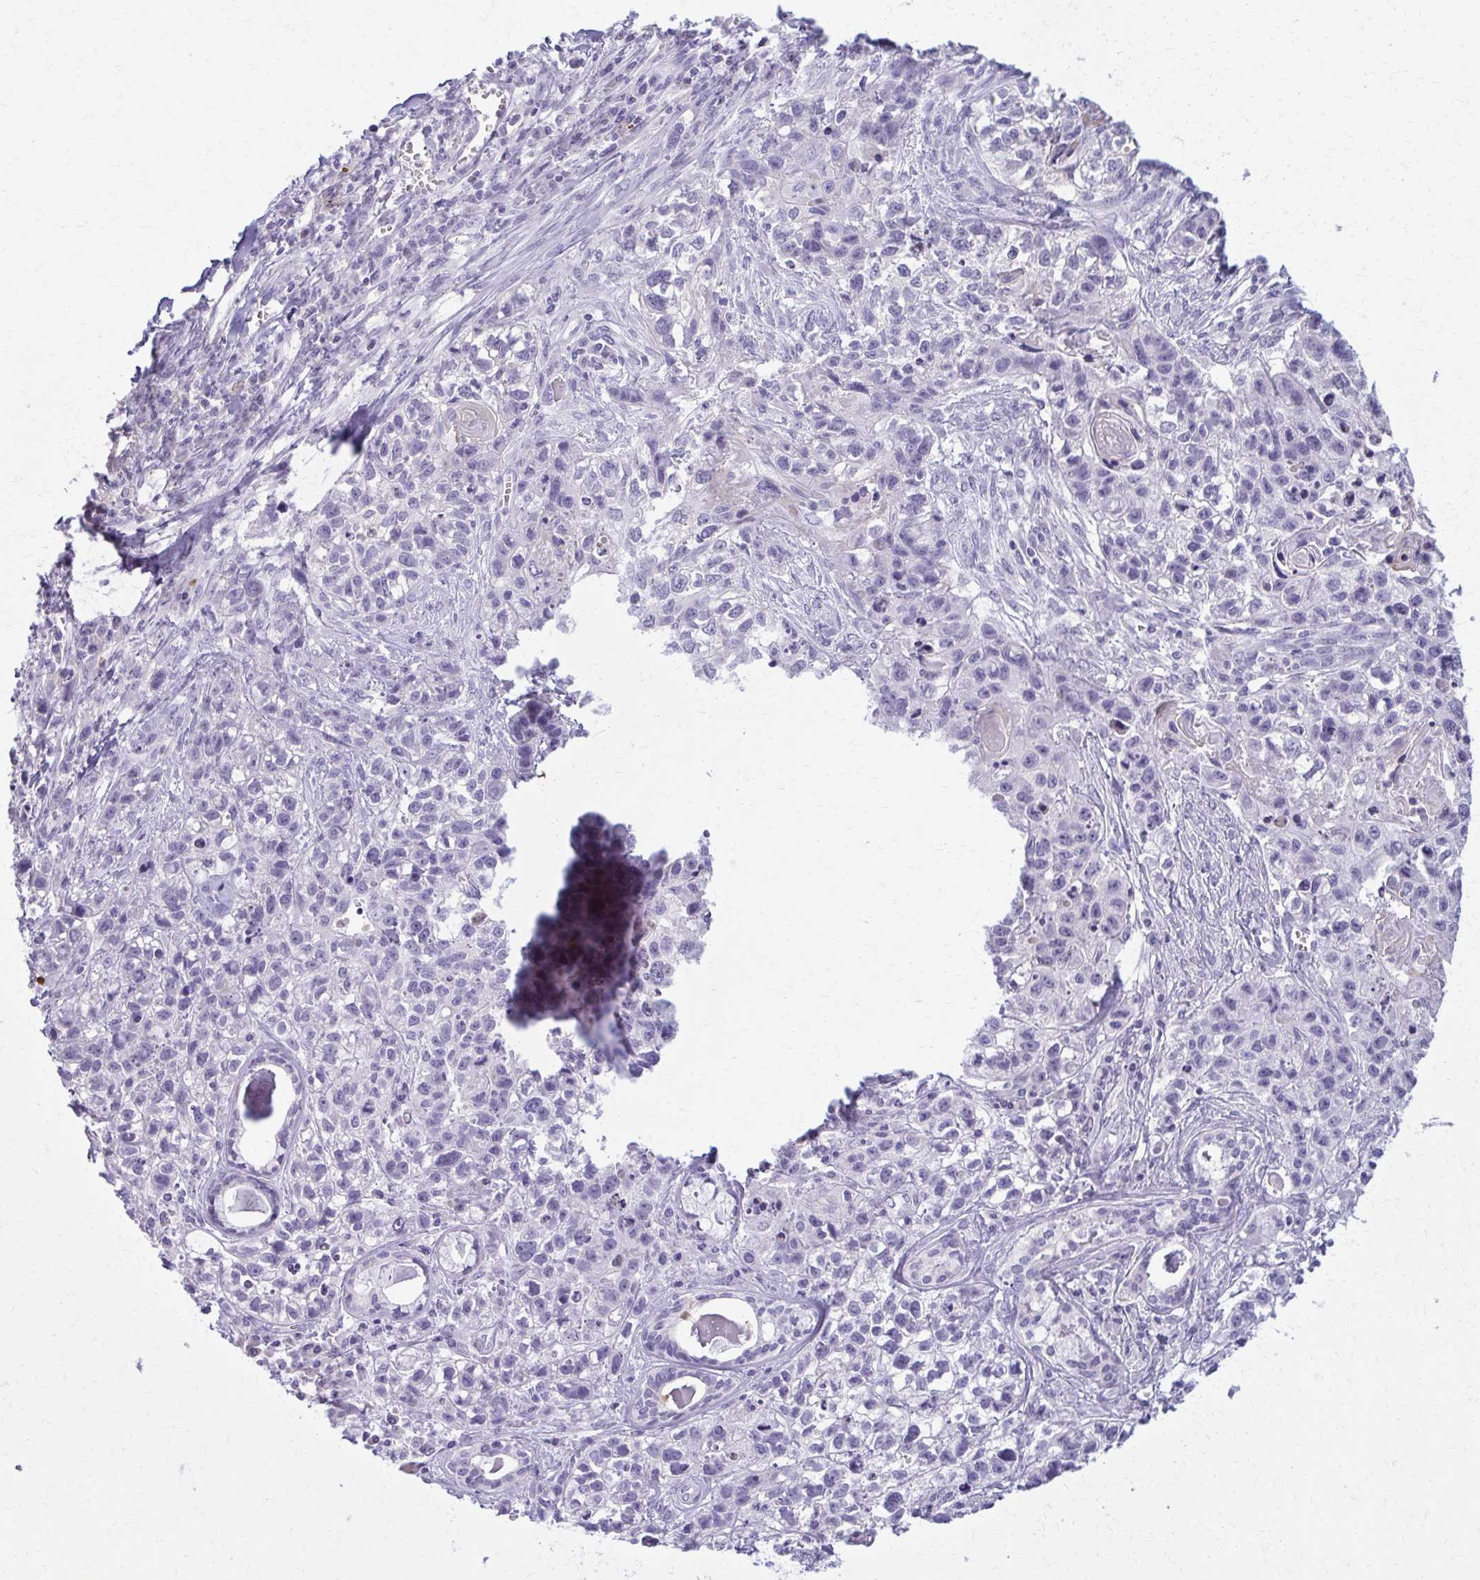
{"staining": {"intensity": "negative", "quantity": "none", "location": "none"}, "tissue": "lung cancer", "cell_type": "Tumor cells", "image_type": "cancer", "snomed": [{"axis": "morphology", "description": "Squamous cell carcinoma, NOS"}, {"axis": "topography", "description": "Lung"}], "caption": "DAB (3,3'-diaminobenzidine) immunohistochemical staining of lung cancer reveals no significant staining in tumor cells.", "gene": "OR4M1", "patient": {"sex": "male", "age": 74}}